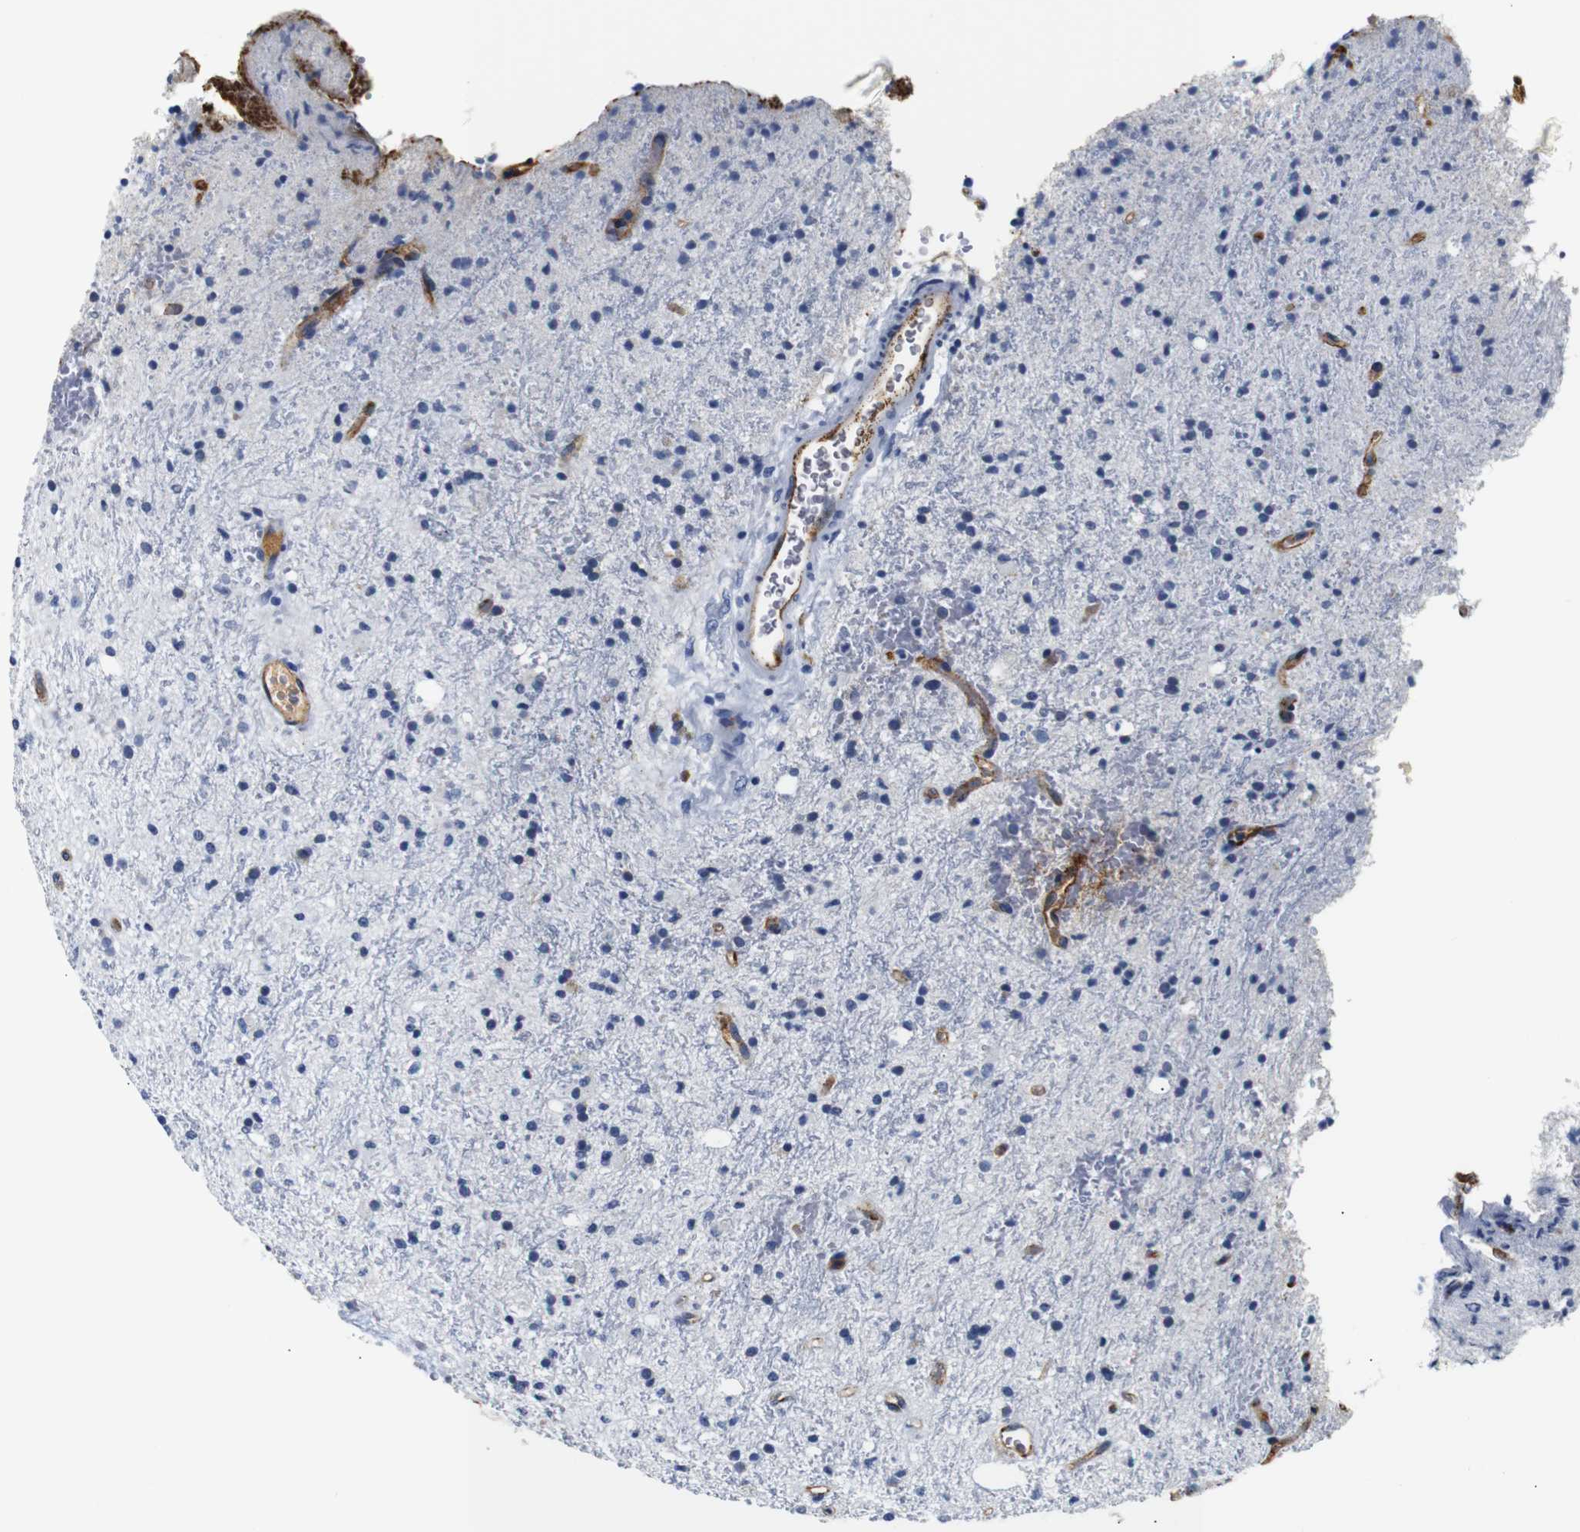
{"staining": {"intensity": "negative", "quantity": "none", "location": "none"}, "tissue": "glioma", "cell_type": "Tumor cells", "image_type": "cancer", "snomed": [{"axis": "morphology", "description": "Glioma, malignant, High grade"}, {"axis": "topography", "description": "Brain"}], "caption": "An immunohistochemistry photomicrograph of high-grade glioma (malignant) is shown. There is no staining in tumor cells of high-grade glioma (malignant).", "gene": "MUC4", "patient": {"sex": "male", "age": 47}}